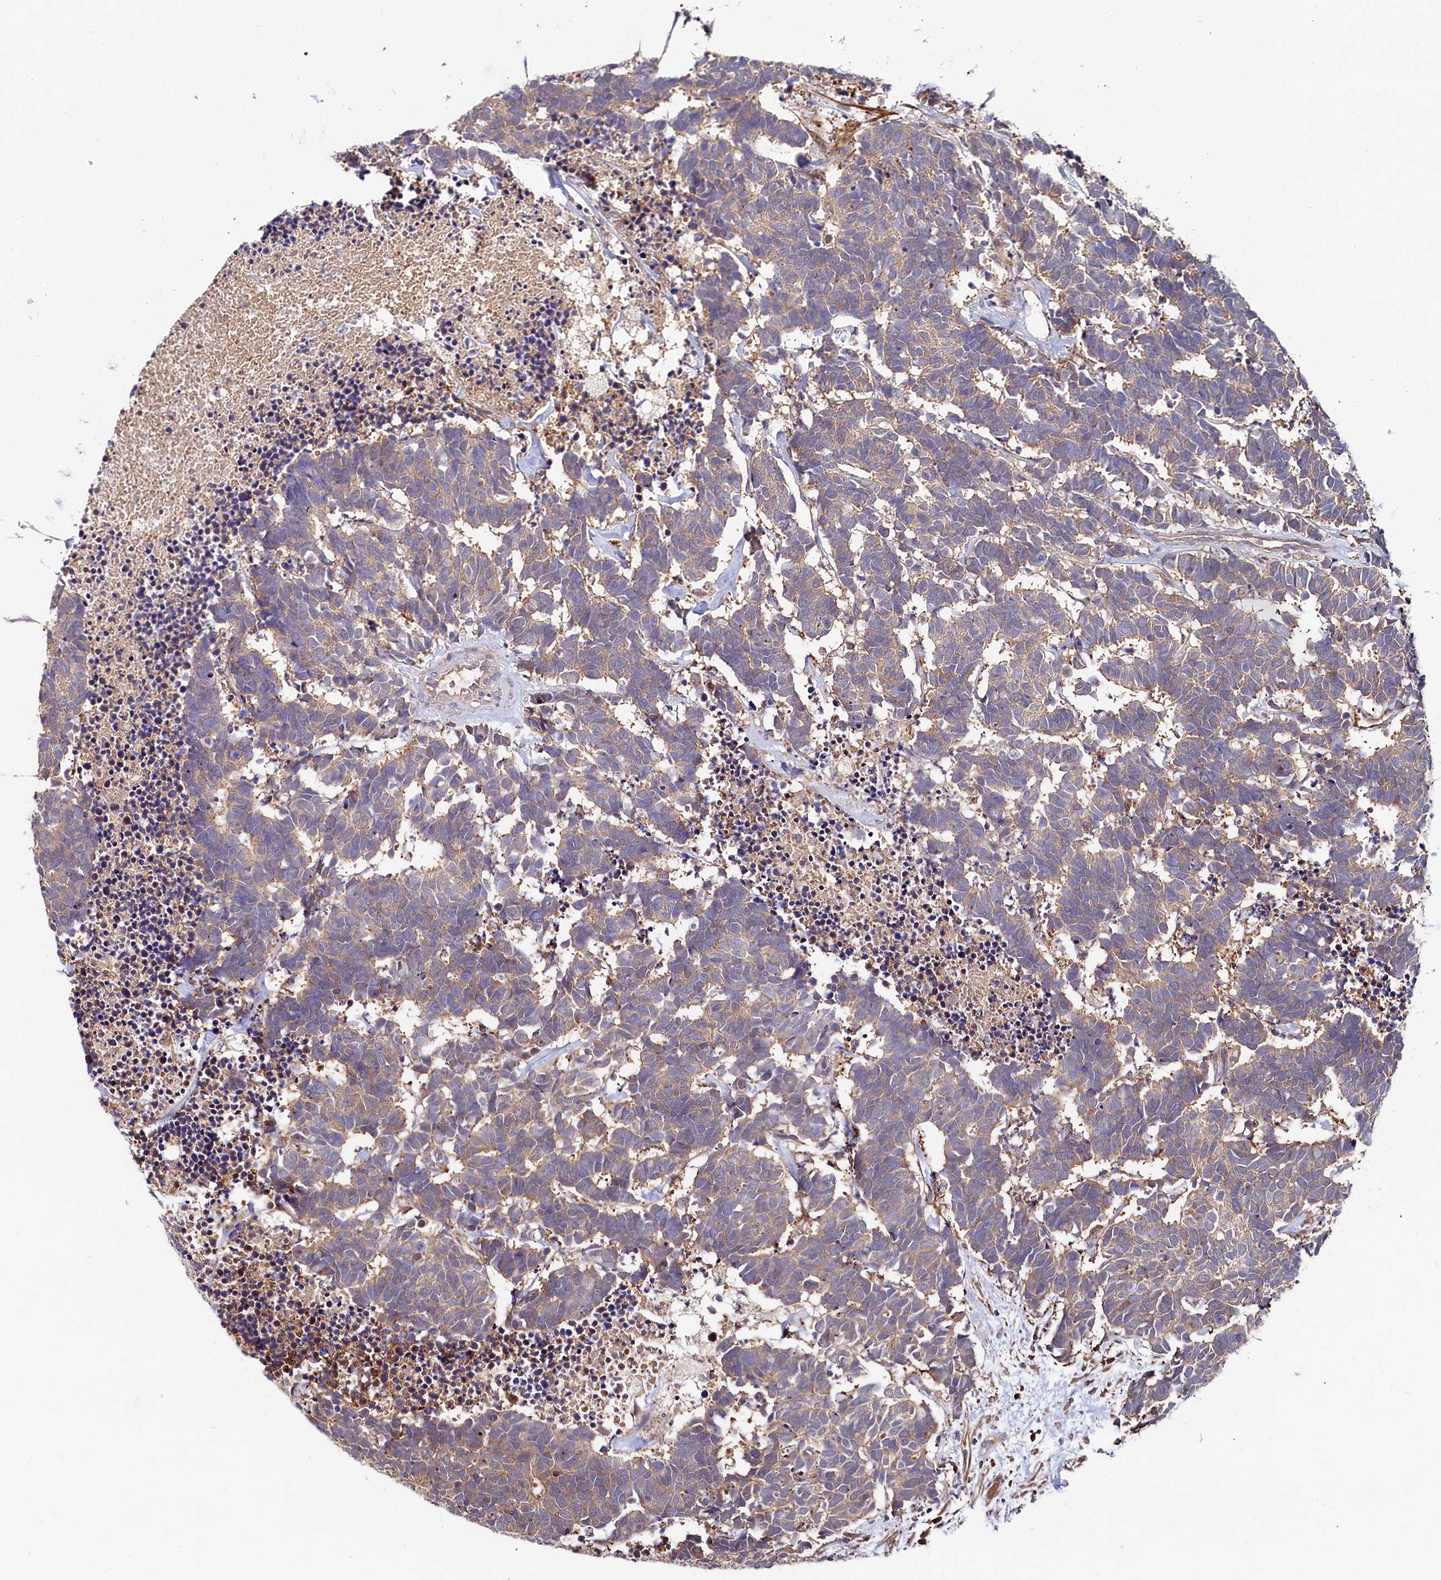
{"staining": {"intensity": "weak", "quantity": "25%-75%", "location": "cytoplasmic/membranous"}, "tissue": "carcinoid", "cell_type": "Tumor cells", "image_type": "cancer", "snomed": [{"axis": "morphology", "description": "Carcinoma, NOS"}, {"axis": "morphology", "description": "Carcinoid, malignant, NOS"}, {"axis": "topography", "description": "Urinary bladder"}], "caption": "Protein expression analysis of human carcinoma reveals weak cytoplasmic/membranous positivity in about 25%-75% of tumor cells.", "gene": "ASTE1", "patient": {"sex": "male", "age": 57}}